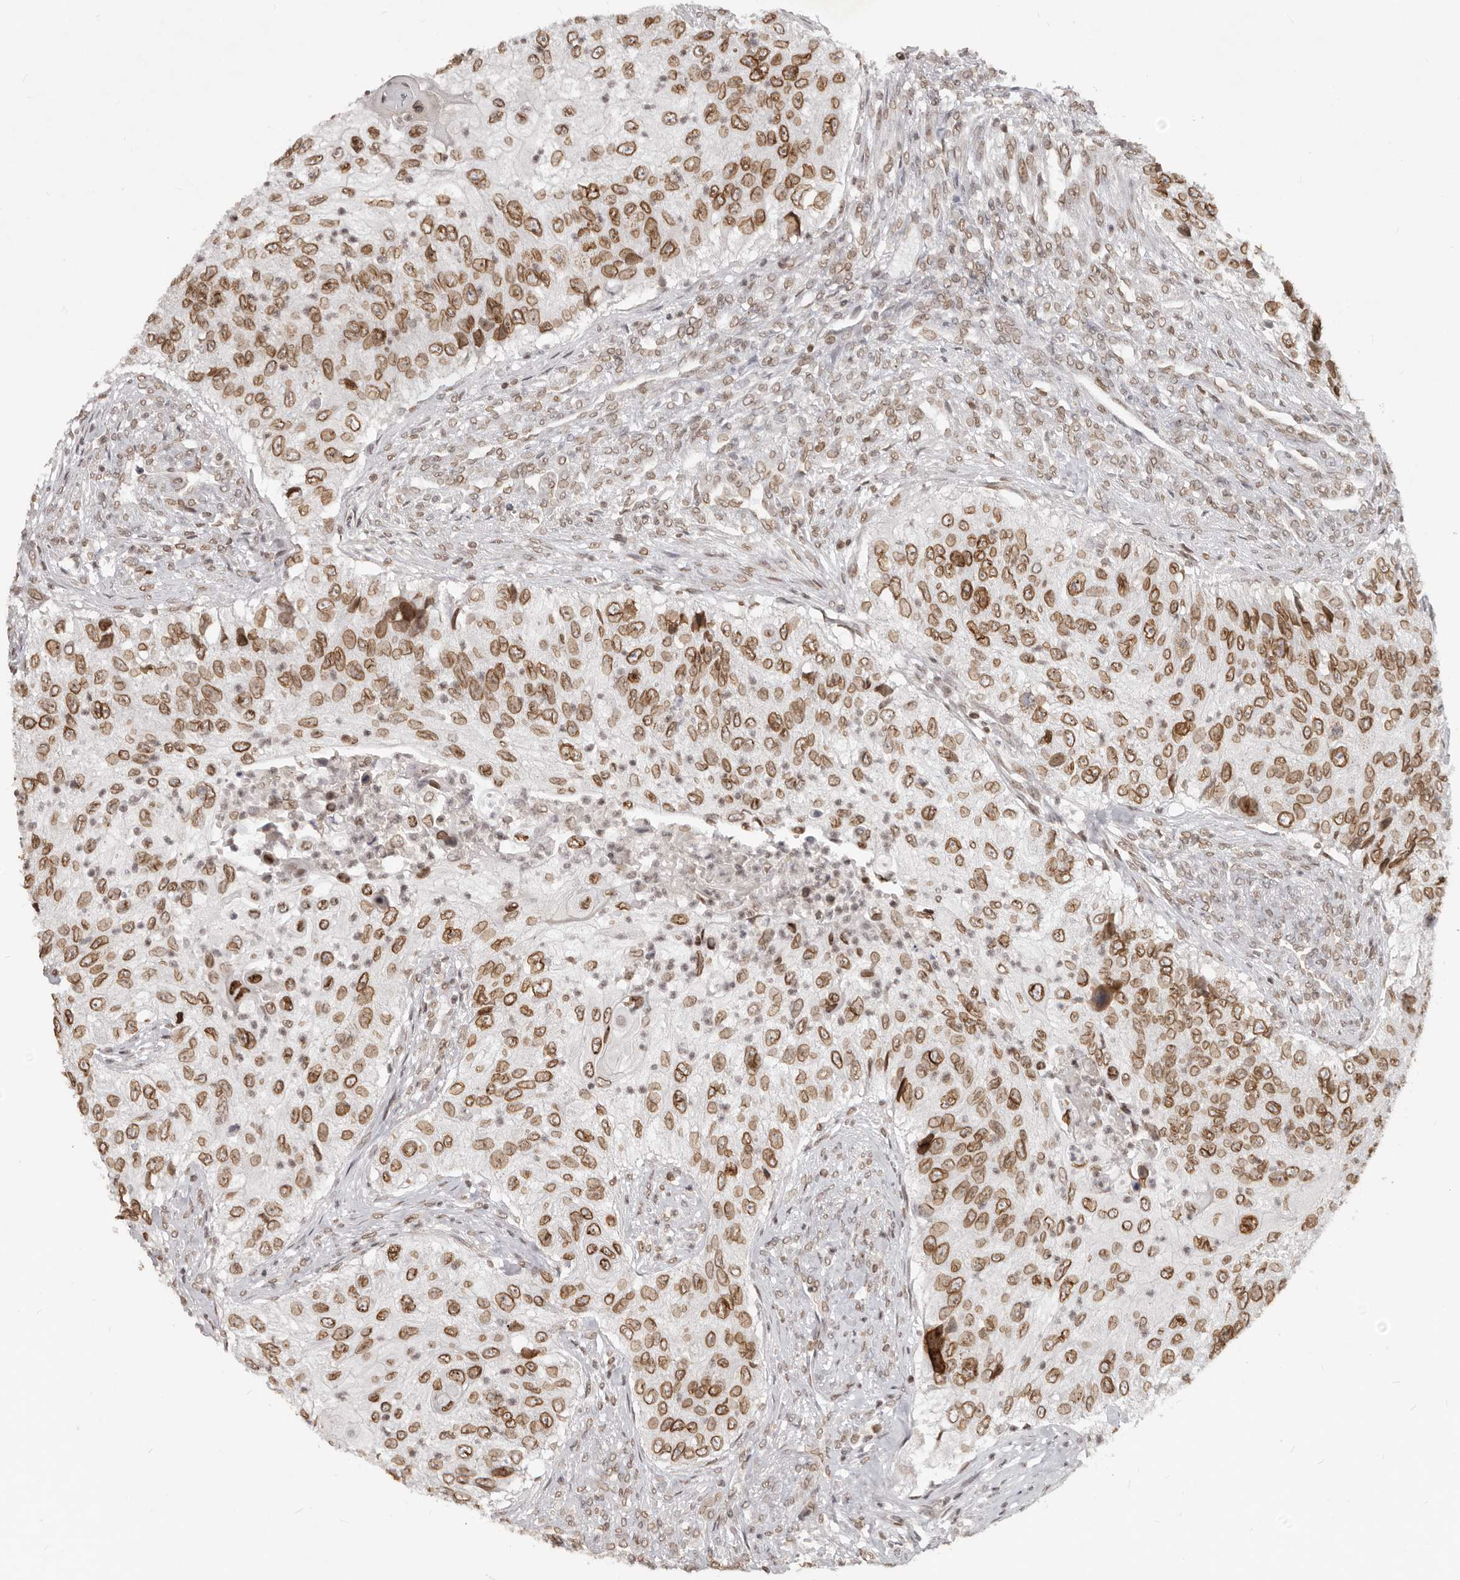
{"staining": {"intensity": "moderate", "quantity": ">75%", "location": "cytoplasmic/membranous,nuclear"}, "tissue": "urothelial cancer", "cell_type": "Tumor cells", "image_type": "cancer", "snomed": [{"axis": "morphology", "description": "Urothelial carcinoma, High grade"}, {"axis": "topography", "description": "Urinary bladder"}], "caption": "High-grade urothelial carcinoma stained for a protein reveals moderate cytoplasmic/membranous and nuclear positivity in tumor cells.", "gene": "NUP153", "patient": {"sex": "female", "age": 60}}